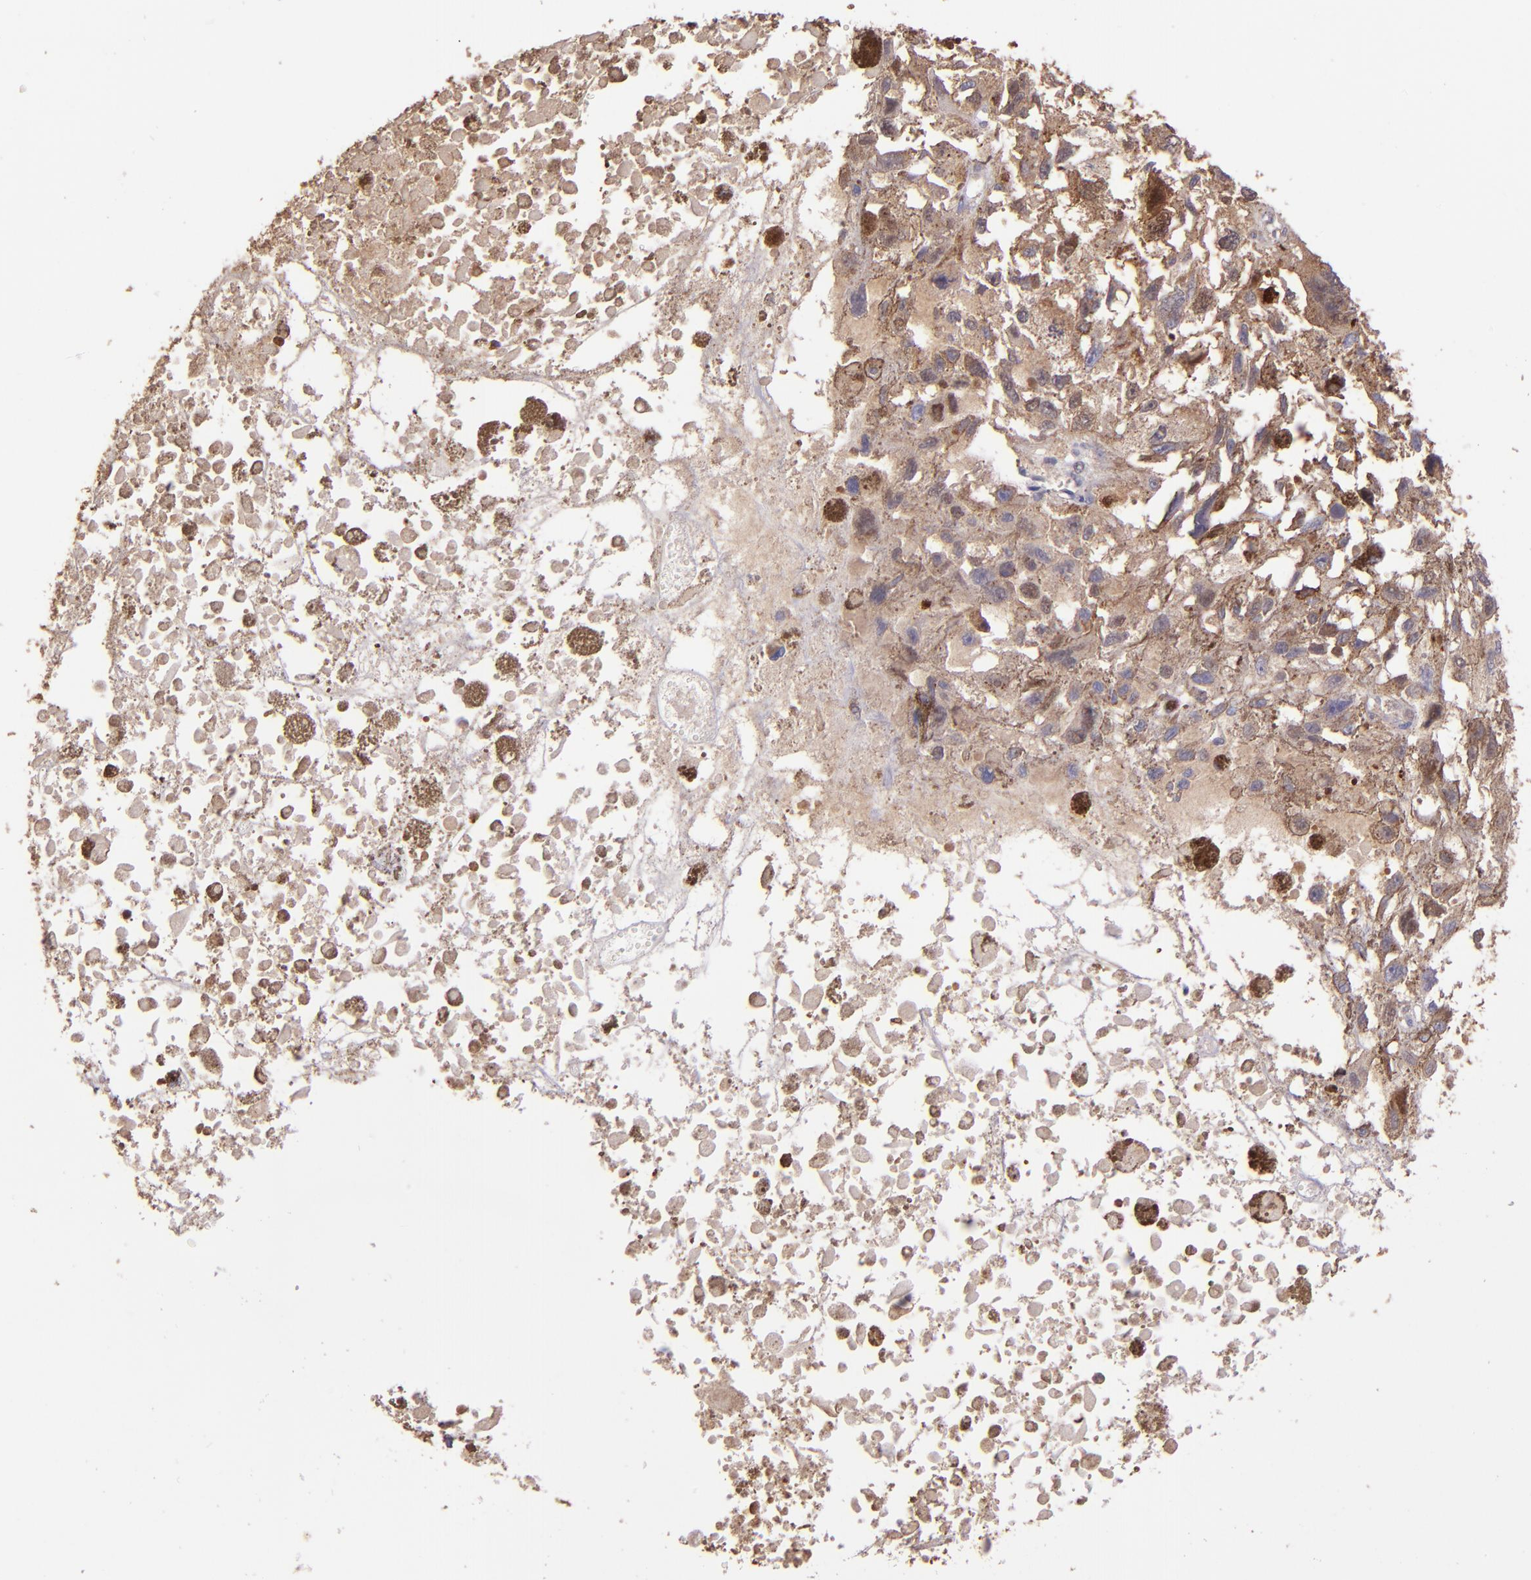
{"staining": {"intensity": "weak", "quantity": ">75%", "location": "cytoplasmic/membranous"}, "tissue": "melanoma", "cell_type": "Tumor cells", "image_type": "cancer", "snomed": [{"axis": "morphology", "description": "Malignant melanoma, Metastatic site"}, {"axis": "topography", "description": "Lymph node"}], "caption": "Protein staining of melanoma tissue displays weak cytoplasmic/membranous expression in about >75% of tumor cells.", "gene": "WASHC1", "patient": {"sex": "male", "age": 59}}